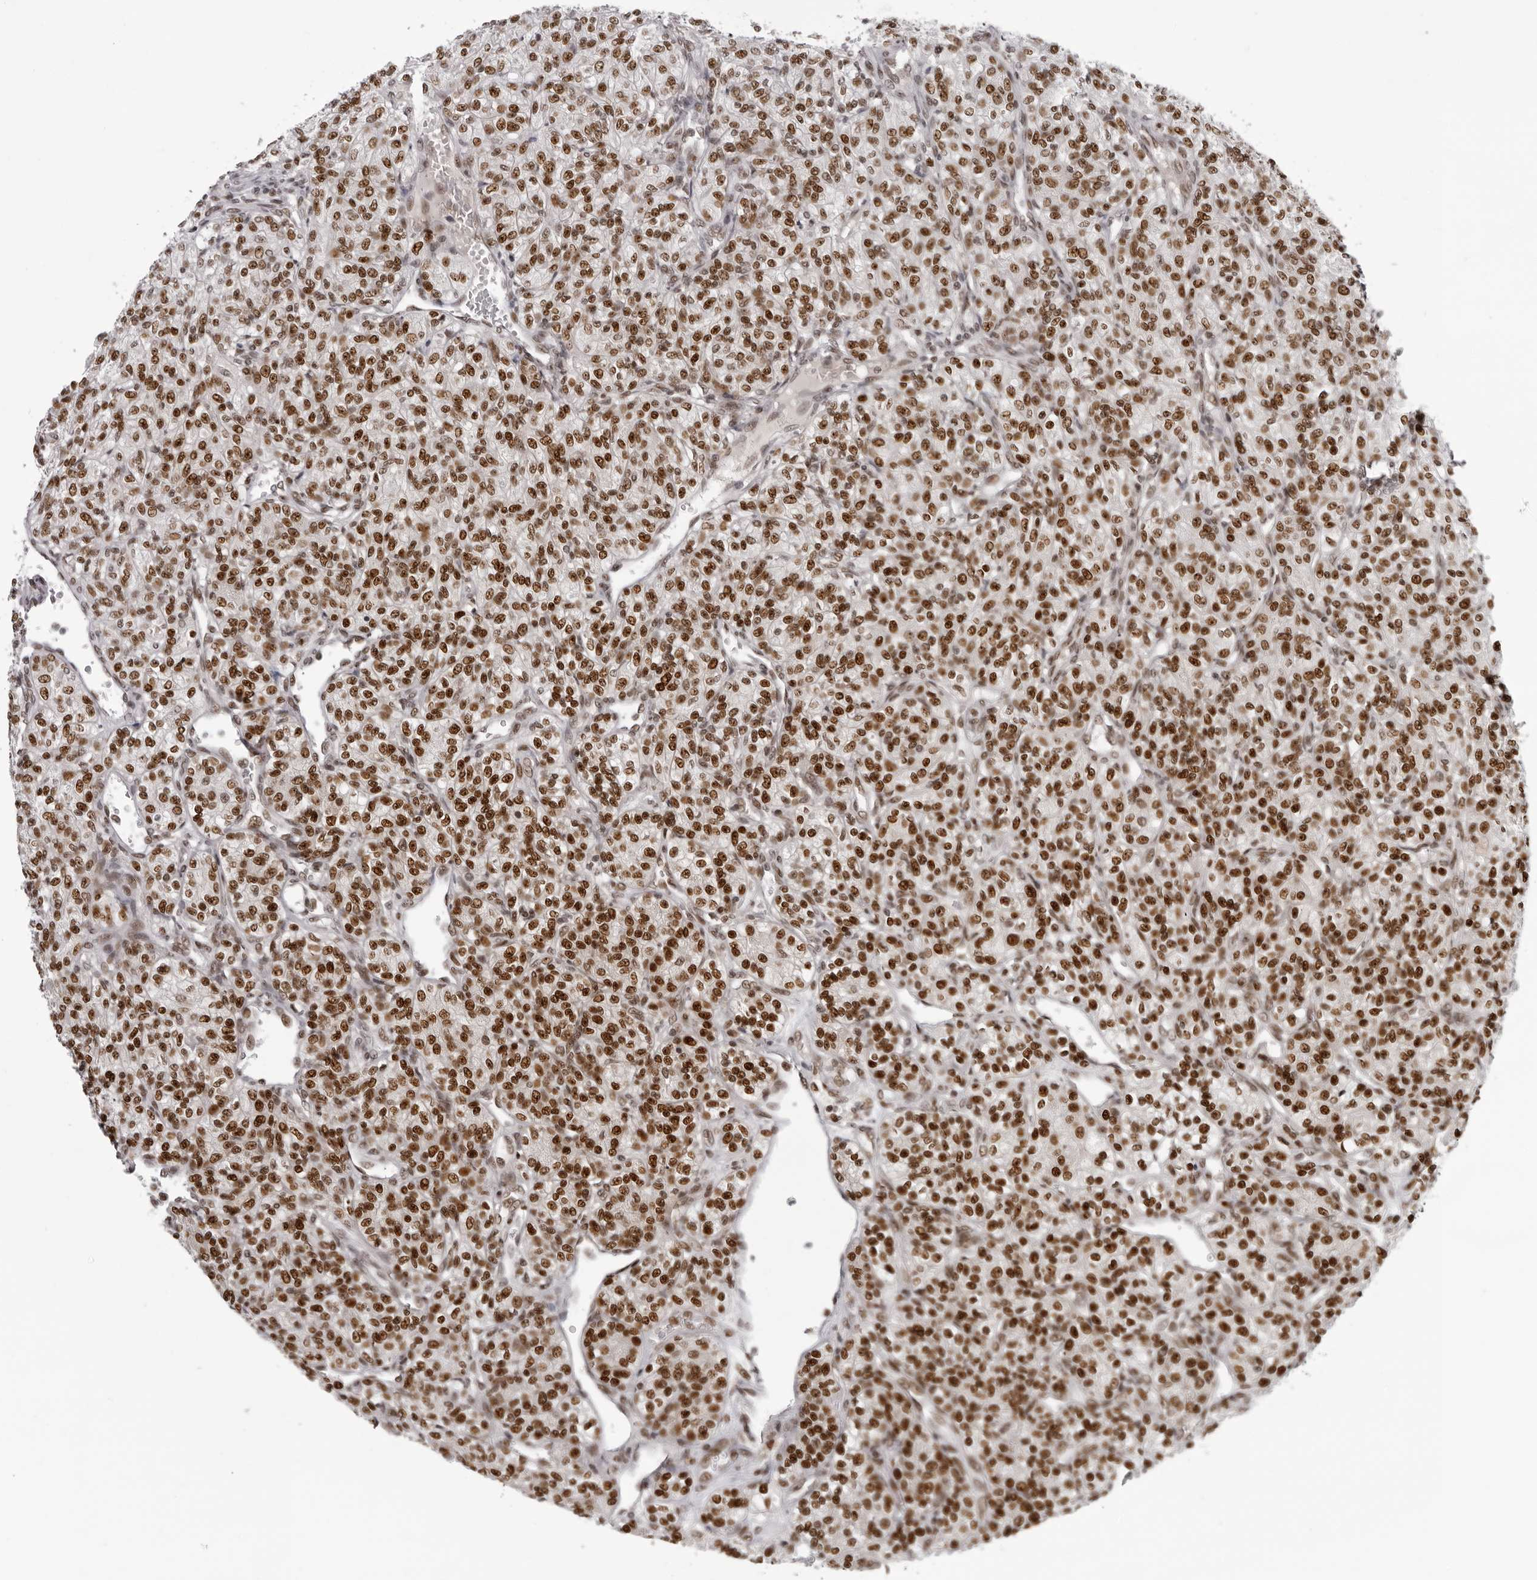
{"staining": {"intensity": "strong", "quantity": ">75%", "location": "nuclear"}, "tissue": "renal cancer", "cell_type": "Tumor cells", "image_type": "cancer", "snomed": [{"axis": "morphology", "description": "Adenocarcinoma, NOS"}, {"axis": "topography", "description": "Kidney"}], "caption": "Renal cancer stained with immunohistochemistry (IHC) demonstrates strong nuclear positivity in approximately >75% of tumor cells. (DAB (3,3'-diaminobenzidine) IHC, brown staining for protein, blue staining for nuclei).", "gene": "HEXIM2", "patient": {"sex": "male", "age": 77}}